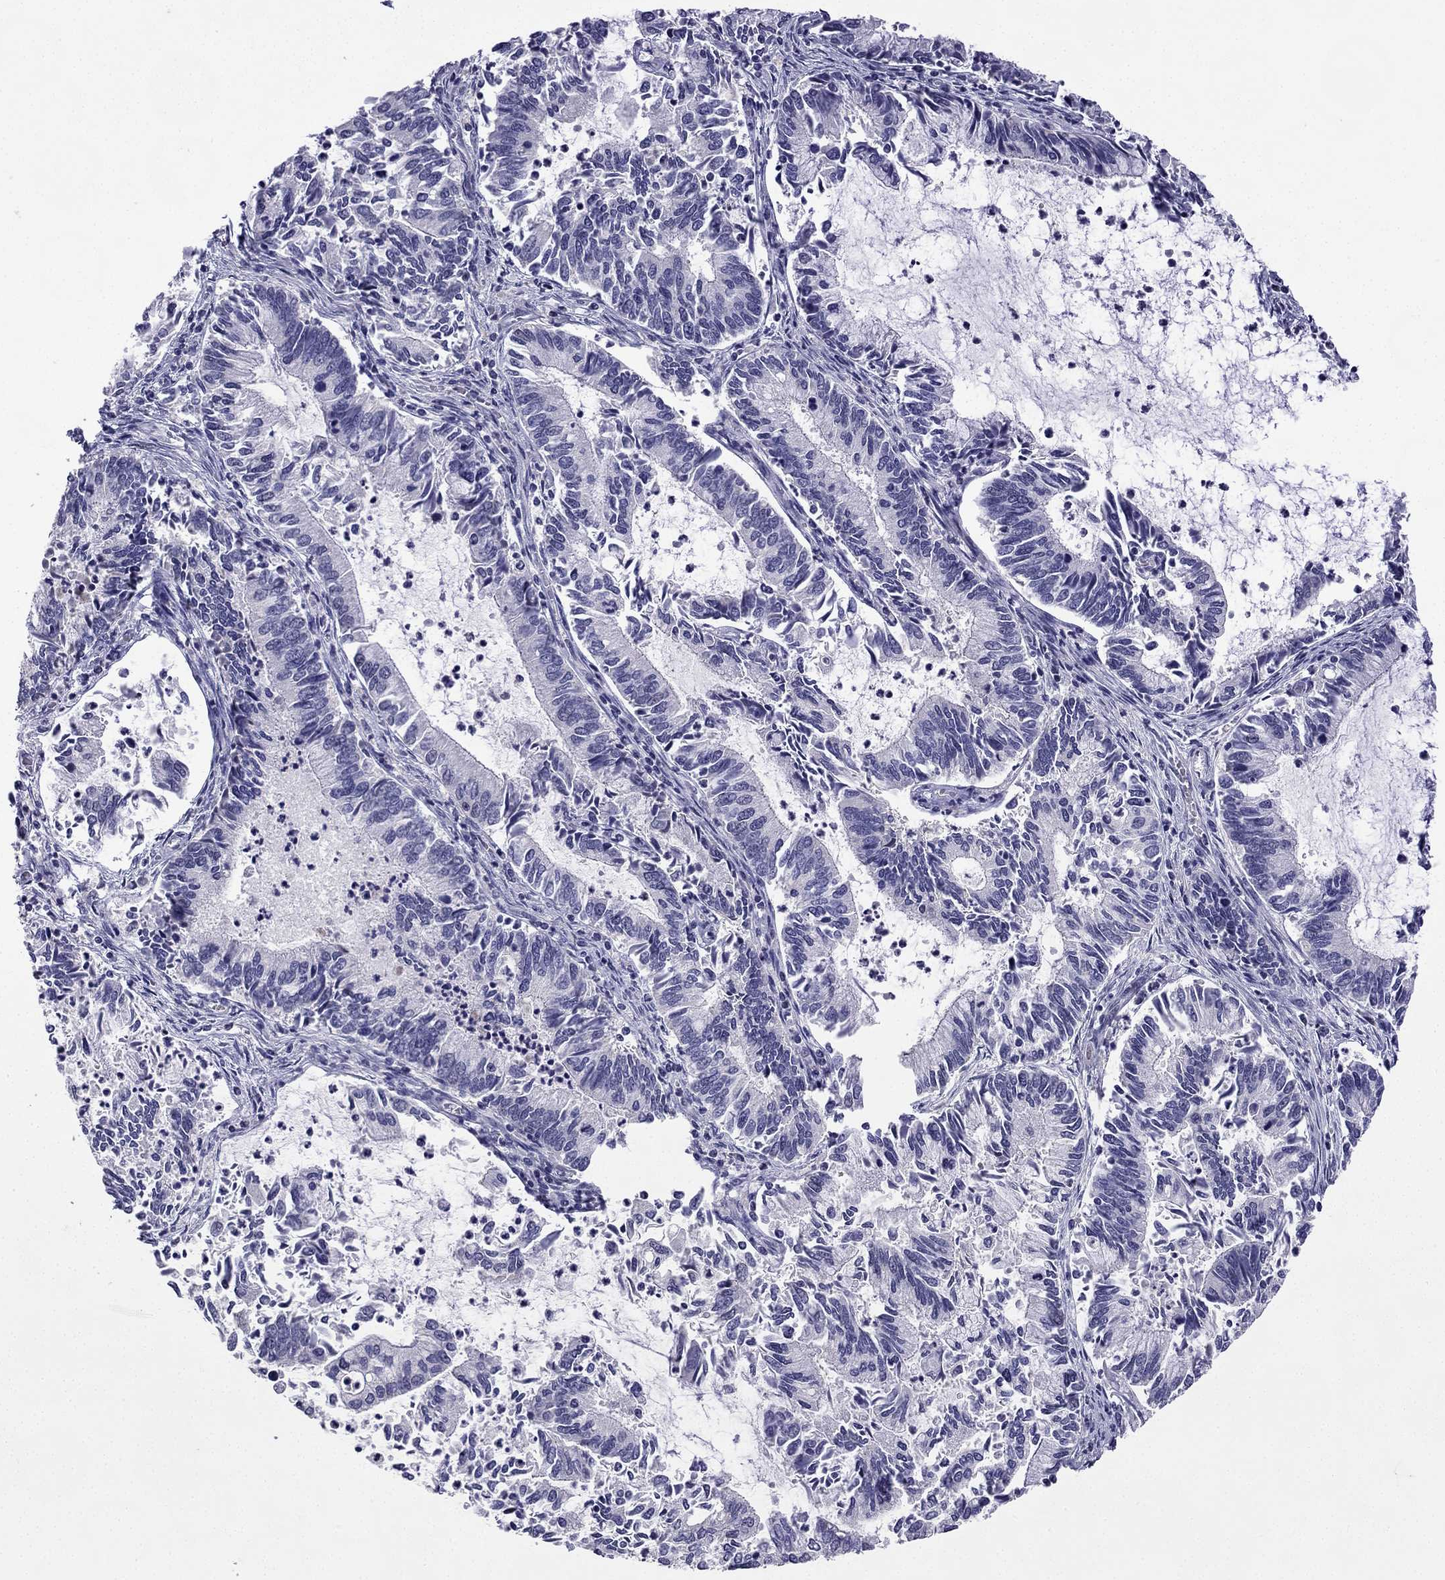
{"staining": {"intensity": "negative", "quantity": "none", "location": "none"}, "tissue": "cervical cancer", "cell_type": "Tumor cells", "image_type": "cancer", "snomed": [{"axis": "morphology", "description": "Adenocarcinoma, NOS"}, {"axis": "topography", "description": "Cervix"}], "caption": "This is an IHC micrograph of adenocarcinoma (cervical). There is no positivity in tumor cells.", "gene": "CFAP70", "patient": {"sex": "female", "age": 42}}